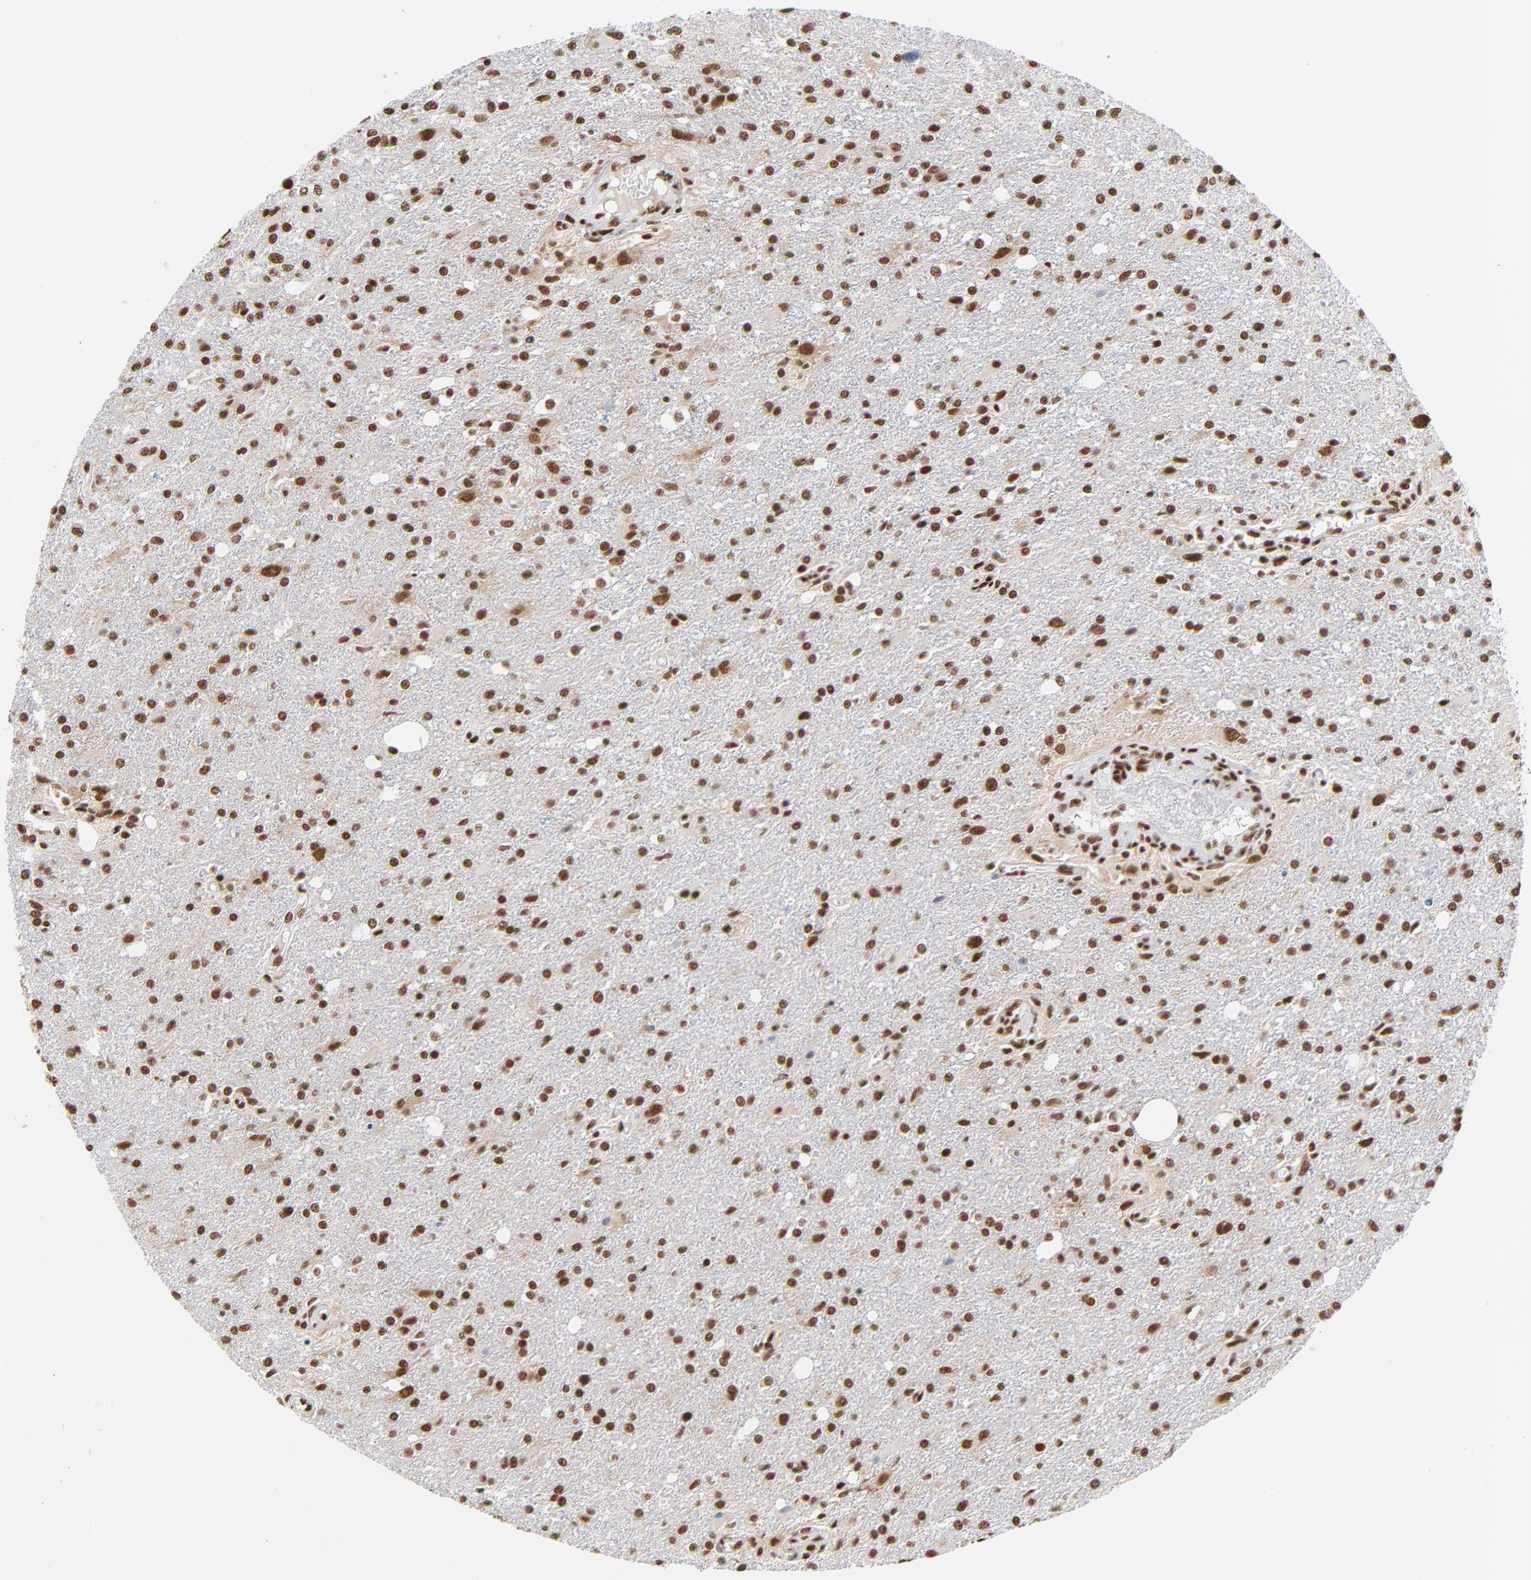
{"staining": {"intensity": "strong", "quantity": ">75%", "location": "nuclear"}, "tissue": "glioma", "cell_type": "Tumor cells", "image_type": "cancer", "snomed": [{"axis": "morphology", "description": "Glioma, malignant, High grade"}, {"axis": "topography", "description": "Cerebral cortex"}], "caption": "Tumor cells reveal high levels of strong nuclear positivity in about >75% of cells in malignant high-grade glioma.", "gene": "CREB1", "patient": {"sex": "male", "age": 76}}